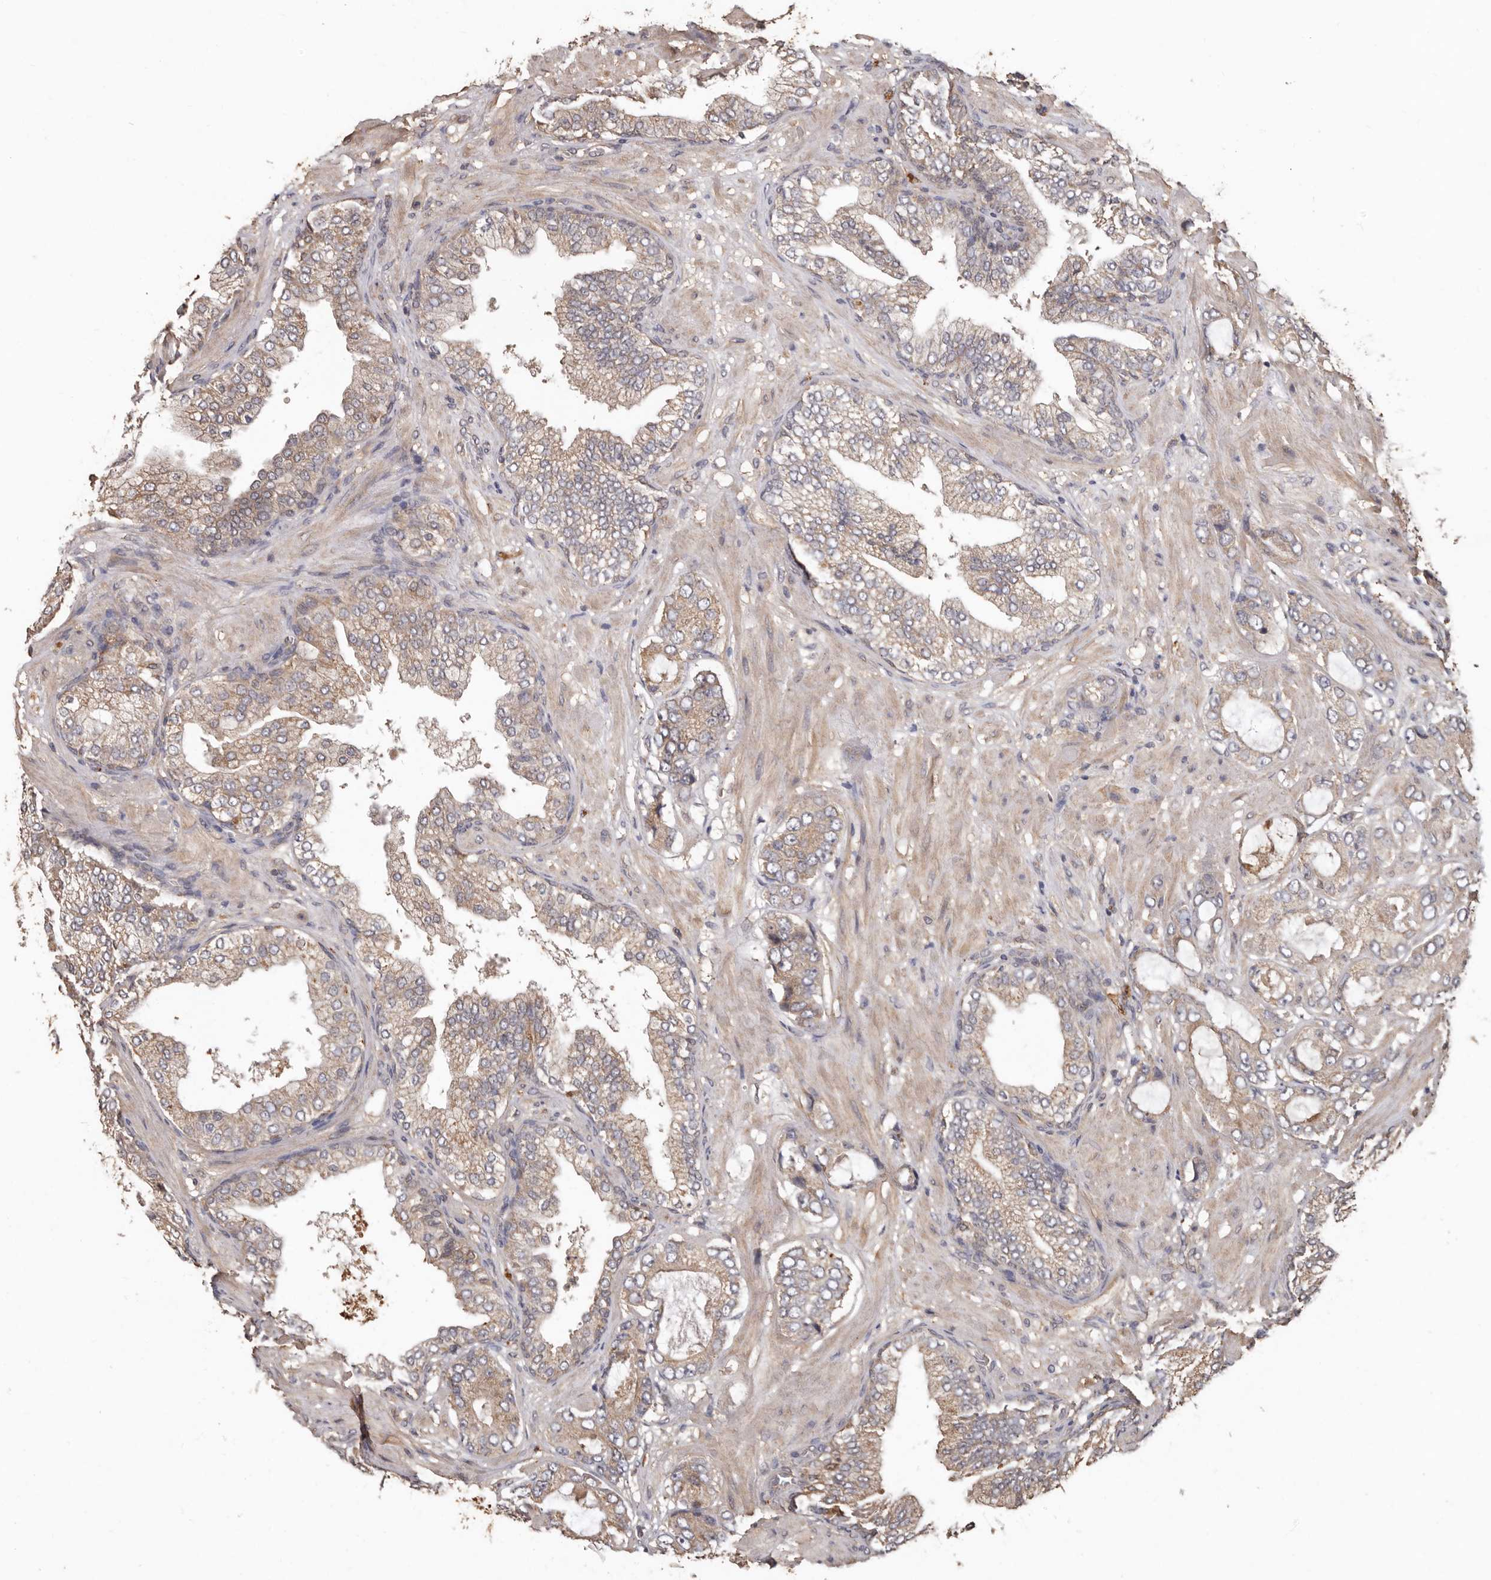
{"staining": {"intensity": "weak", "quantity": ">75%", "location": "cytoplasmic/membranous"}, "tissue": "prostate cancer", "cell_type": "Tumor cells", "image_type": "cancer", "snomed": [{"axis": "morphology", "description": "Adenocarcinoma, High grade"}, {"axis": "topography", "description": "Prostate"}], "caption": "Human adenocarcinoma (high-grade) (prostate) stained with a brown dye reveals weak cytoplasmic/membranous positive positivity in approximately >75% of tumor cells.", "gene": "RSPO2", "patient": {"sex": "male", "age": 59}}